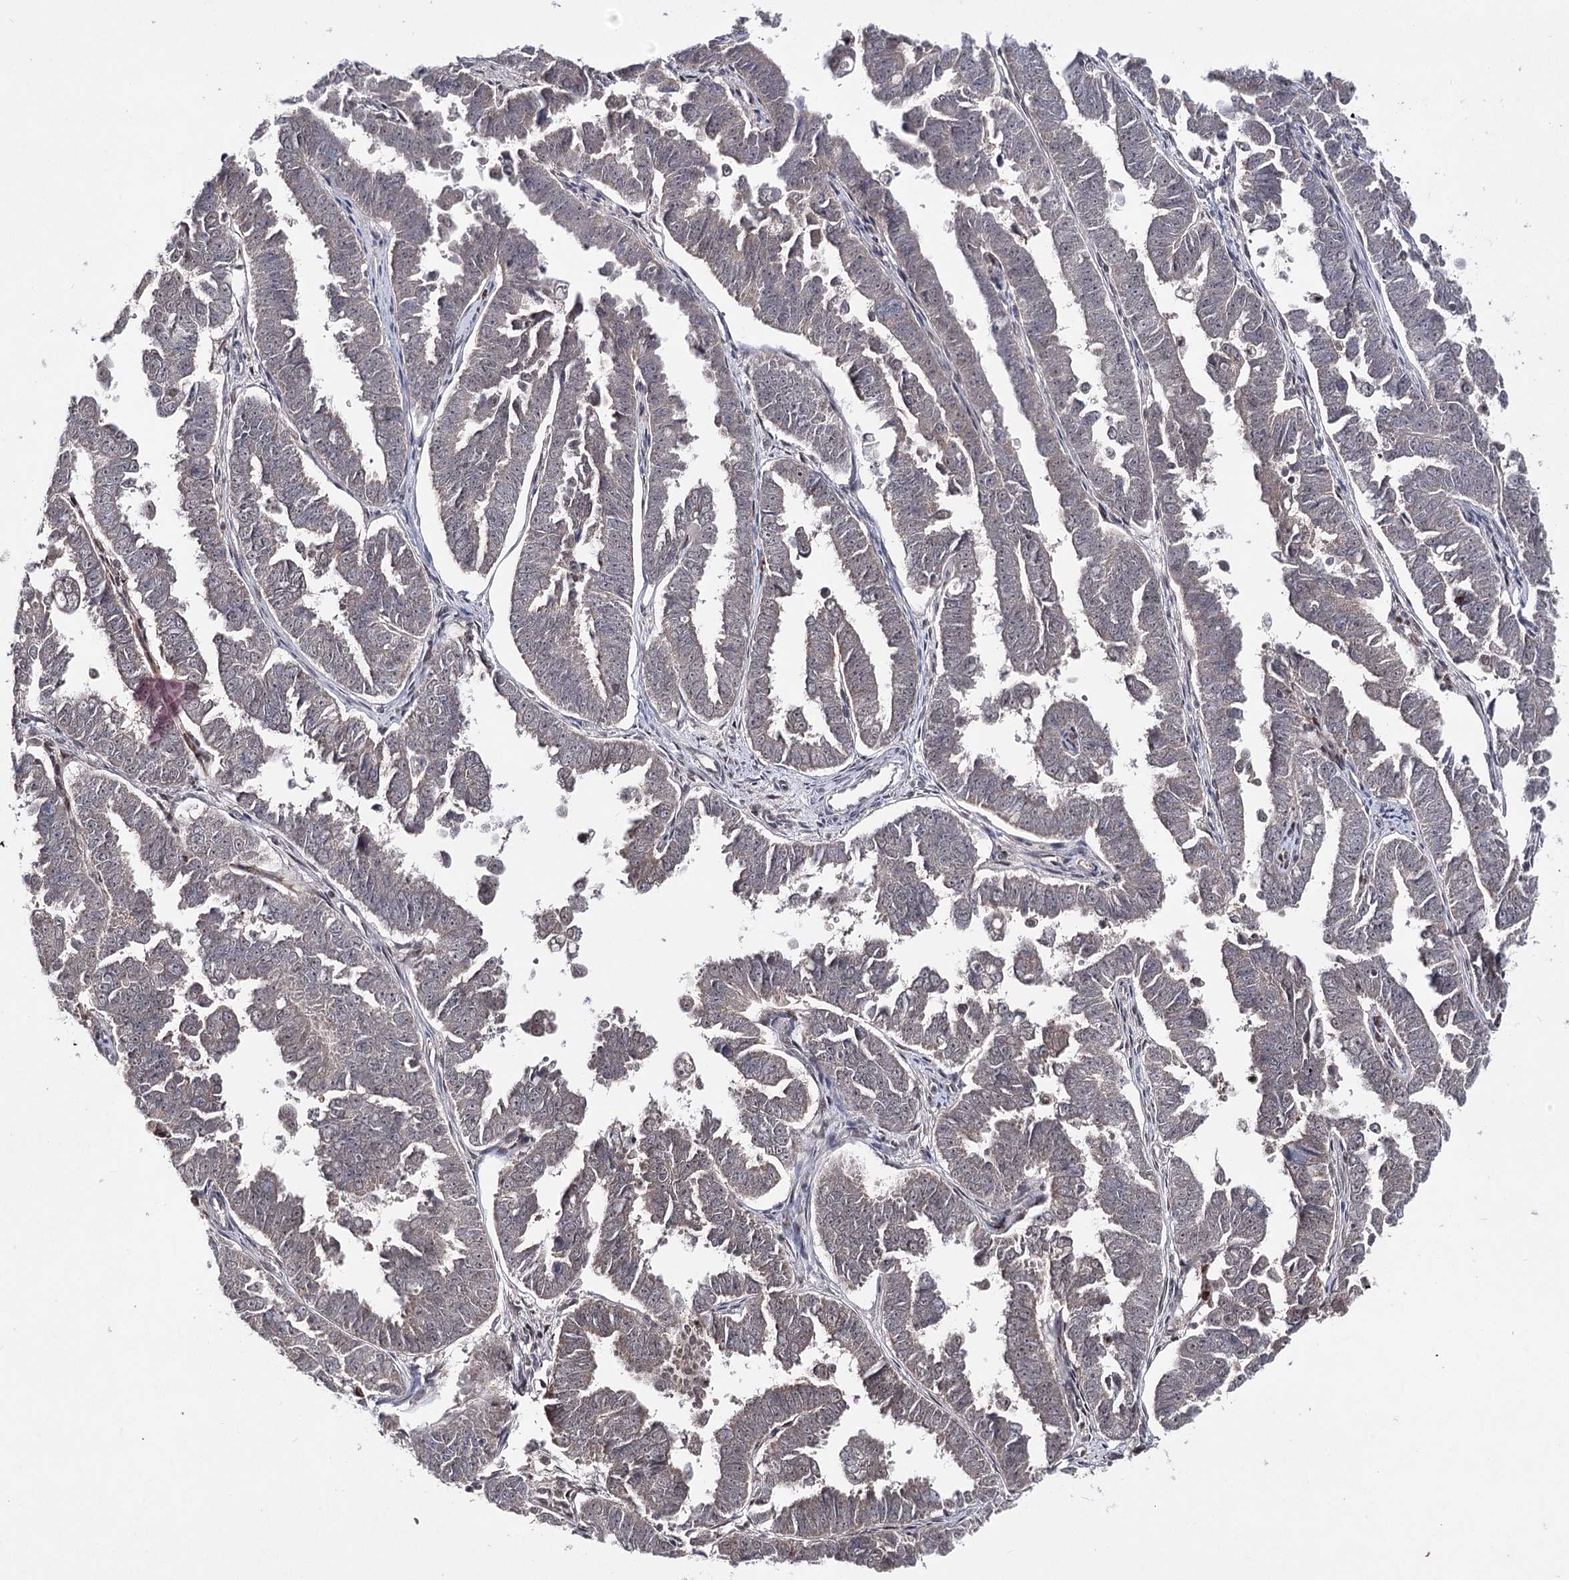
{"staining": {"intensity": "negative", "quantity": "none", "location": "none"}, "tissue": "endometrial cancer", "cell_type": "Tumor cells", "image_type": "cancer", "snomed": [{"axis": "morphology", "description": "Adenocarcinoma, NOS"}, {"axis": "topography", "description": "Endometrium"}], "caption": "Immunohistochemistry (IHC) photomicrograph of endometrial adenocarcinoma stained for a protein (brown), which demonstrates no positivity in tumor cells.", "gene": "HSD11B2", "patient": {"sex": "female", "age": 75}}